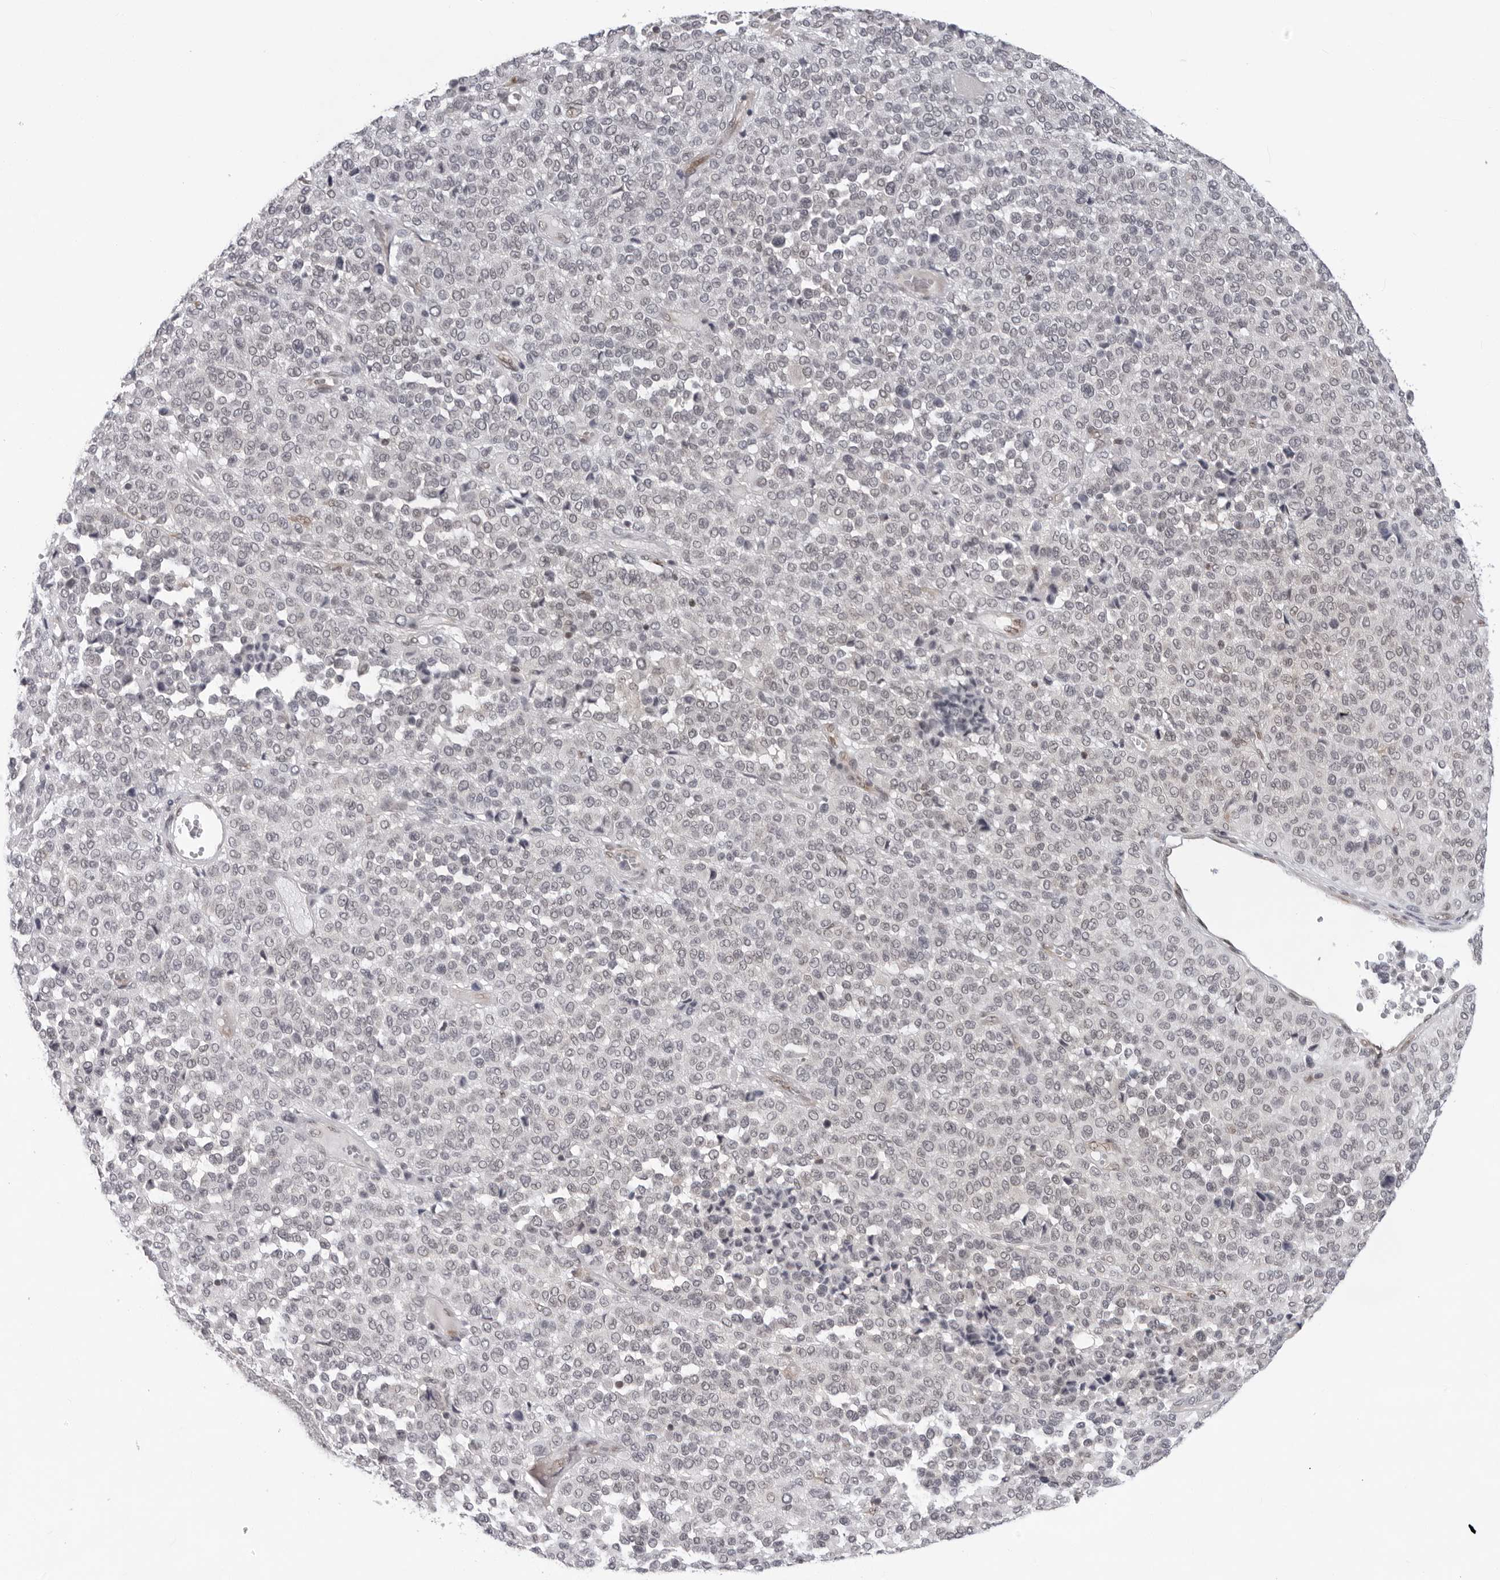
{"staining": {"intensity": "negative", "quantity": "none", "location": "none"}, "tissue": "melanoma", "cell_type": "Tumor cells", "image_type": "cancer", "snomed": [{"axis": "morphology", "description": "Malignant melanoma, Metastatic site"}, {"axis": "topography", "description": "Pancreas"}], "caption": "This is an IHC micrograph of human malignant melanoma (metastatic site). There is no expression in tumor cells.", "gene": "CASP7", "patient": {"sex": "female", "age": 30}}